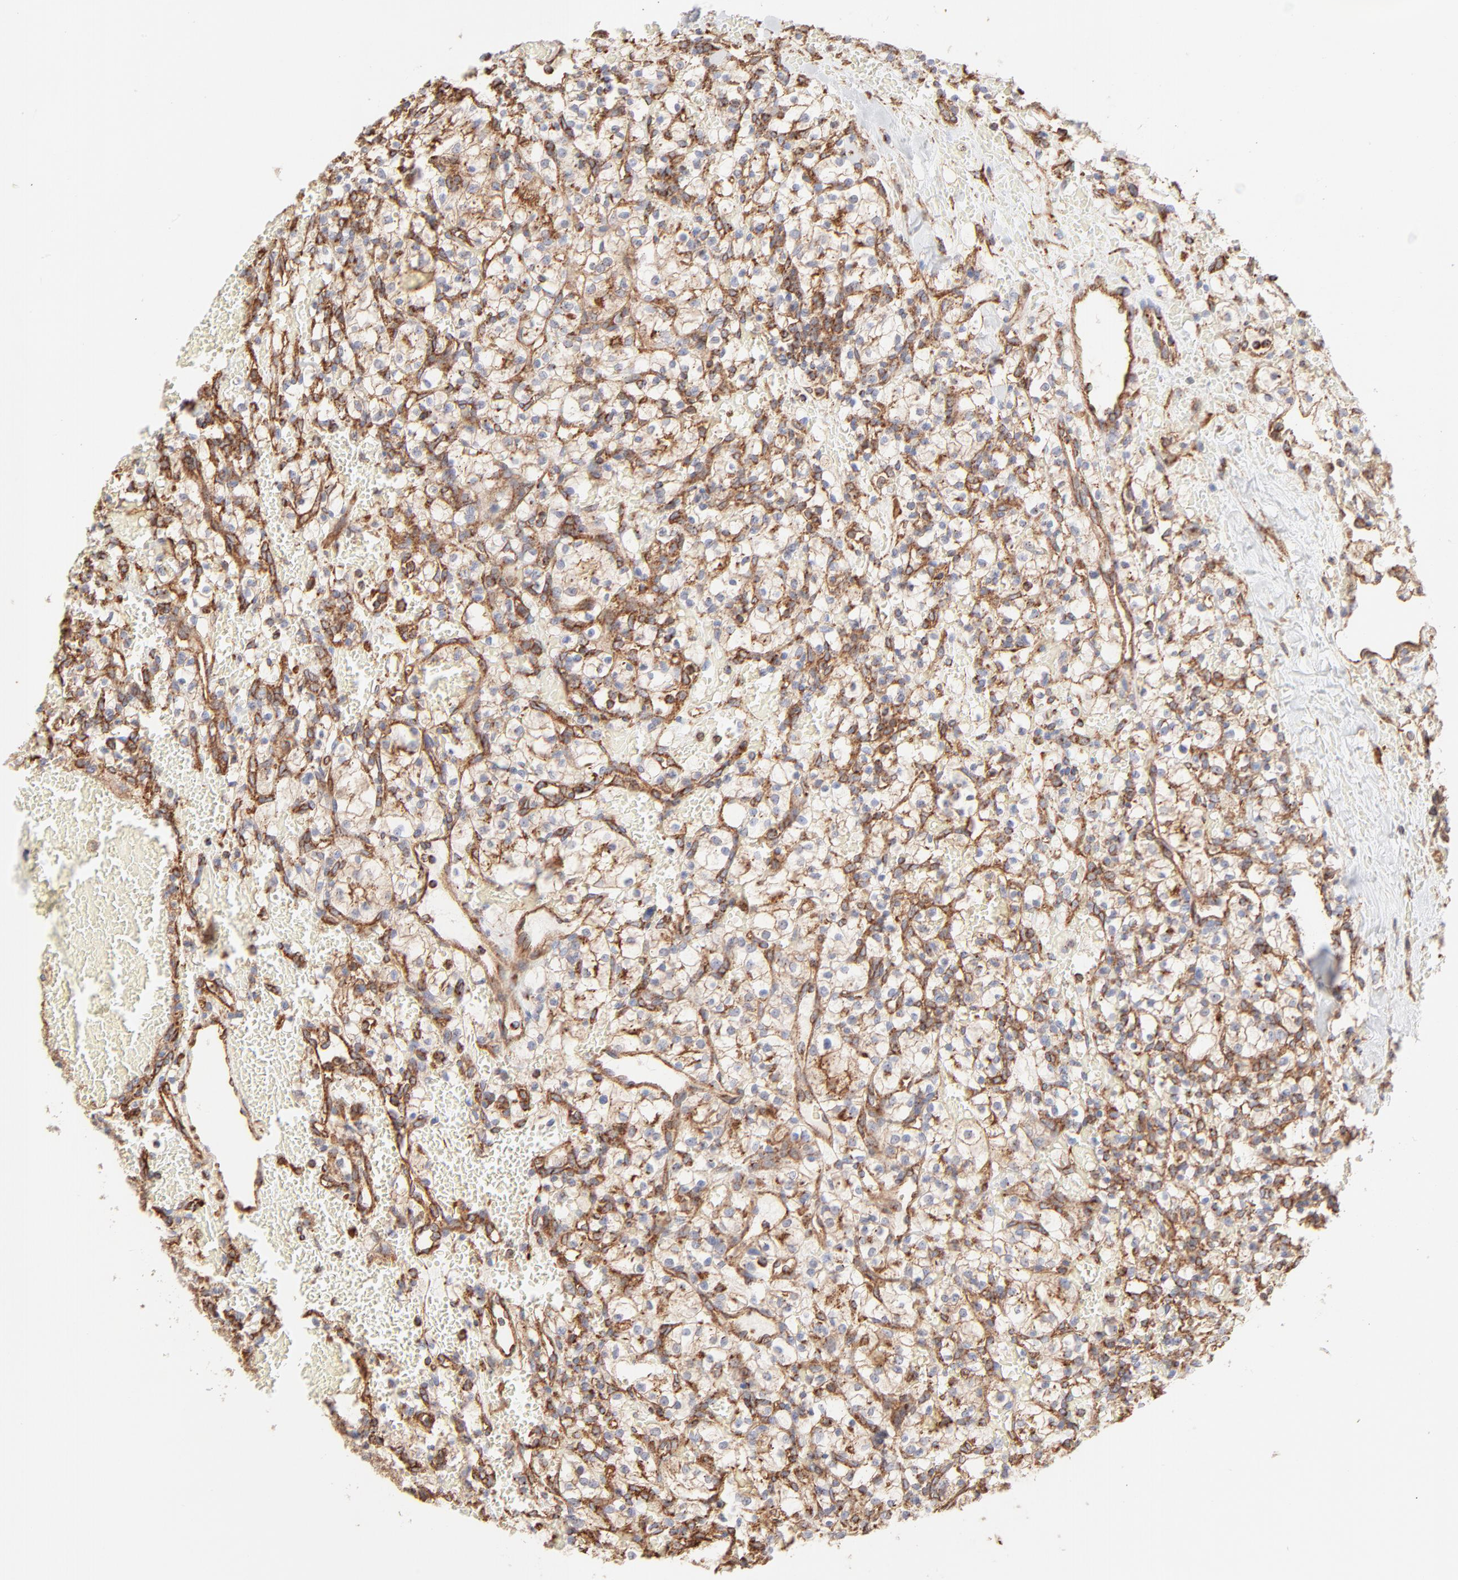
{"staining": {"intensity": "moderate", "quantity": "<25%", "location": "cytoplasmic/membranous"}, "tissue": "renal cancer", "cell_type": "Tumor cells", "image_type": "cancer", "snomed": [{"axis": "morphology", "description": "Adenocarcinoma, NOS"}, {"axis": "topography", "description": "Kidney"}], "caption": "A low amount of moderate cytoplasmic/membranous expression is seen in approximately <25% of tumor cells in renal cancer (adenocarcinoma) tissue. The staining was performed using DAB (3,3'-diaminobenzidine) to visualize the protein expression in brown, while the nuclei were stained in blue with hematoxylin (Magnification: 20x).", "gene": "CLTB", "patient": {"sex": "female", "age": 60}}